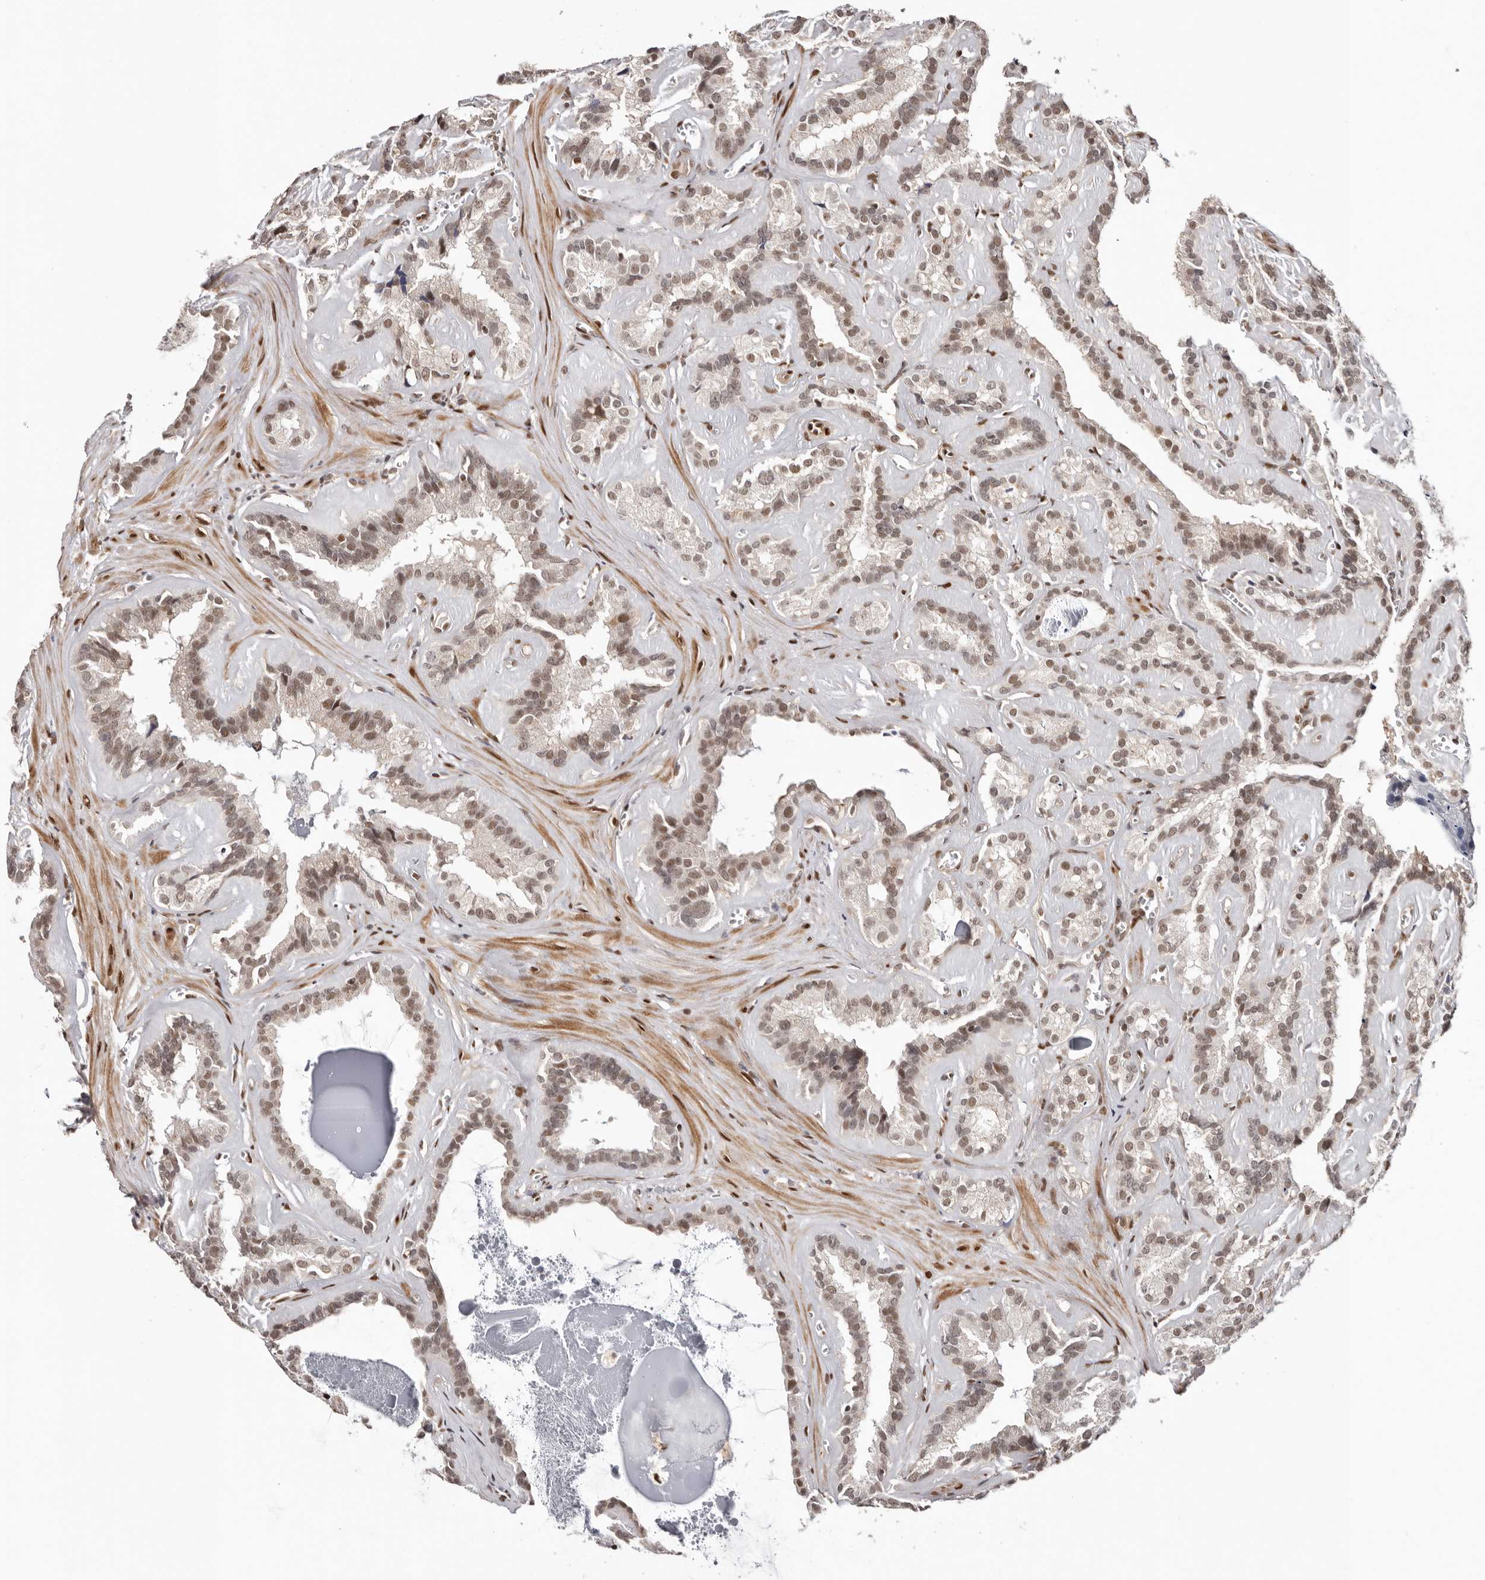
{"staining": {"intensity": "weak", "quantity": ">75%", "location": "nuclear"}, "tissue": "seminal vesicle", "cell_type": "Glandular cells", "image_type": "normal", "snomed": [{"axis": "morphology", "description": "Normal tissue, NOS"}, {"axis": "topography", "description": "Prostate"}, {"axis": "topography", "description": "Seminal veicle"}], "caption": "A histopathology image of seminal vesicle stained for a protein reveals weak nuclear brown staining in glandular cells. (DAB (3,3'-diaminobenzidine) IHC, brown staining for protein, blue staining for nuclei).", "gene": "SMAD7", "patient": {"sex": "male", "age": 59}}